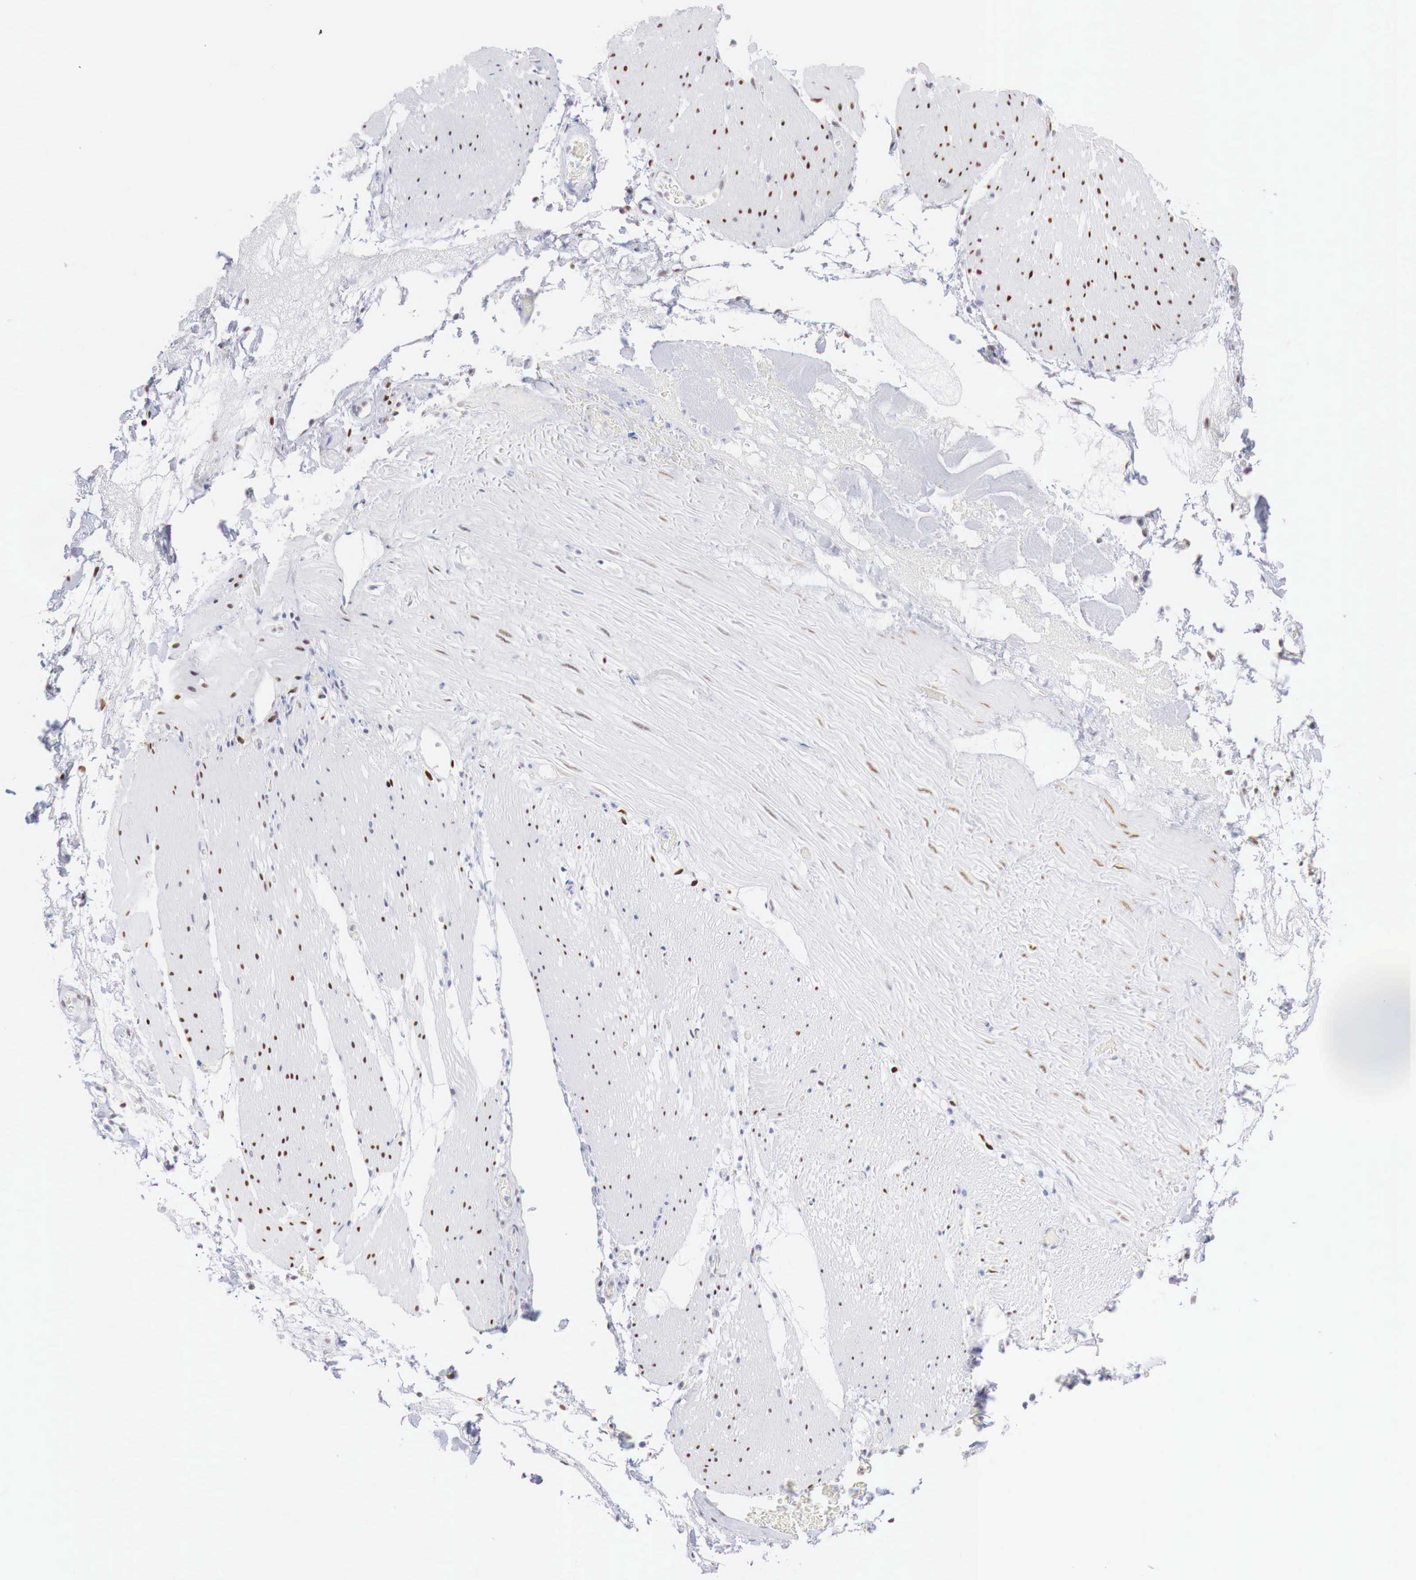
{"staining": {"intensity": "strong", "quantity": ">75%", "location": "nuclear"}, "tissue": "smooth muscle", "cell_type": "Smooth muscle cells", "image_type": "normal", "snomed": [{"axis": "morphology", "description": "Normal tissue, NOS"}, {"axis": "topography", "description": "Duodenum"}], "caption": "The photomicrograph exhibits immunohistochemical staining of unremarkable smooth muscle. There is strong nuclear staining is identified in approximately >75% of smooth muscle cells.", "gene": "FOXP2", "patient": {"sex": "male", "age": 63}}